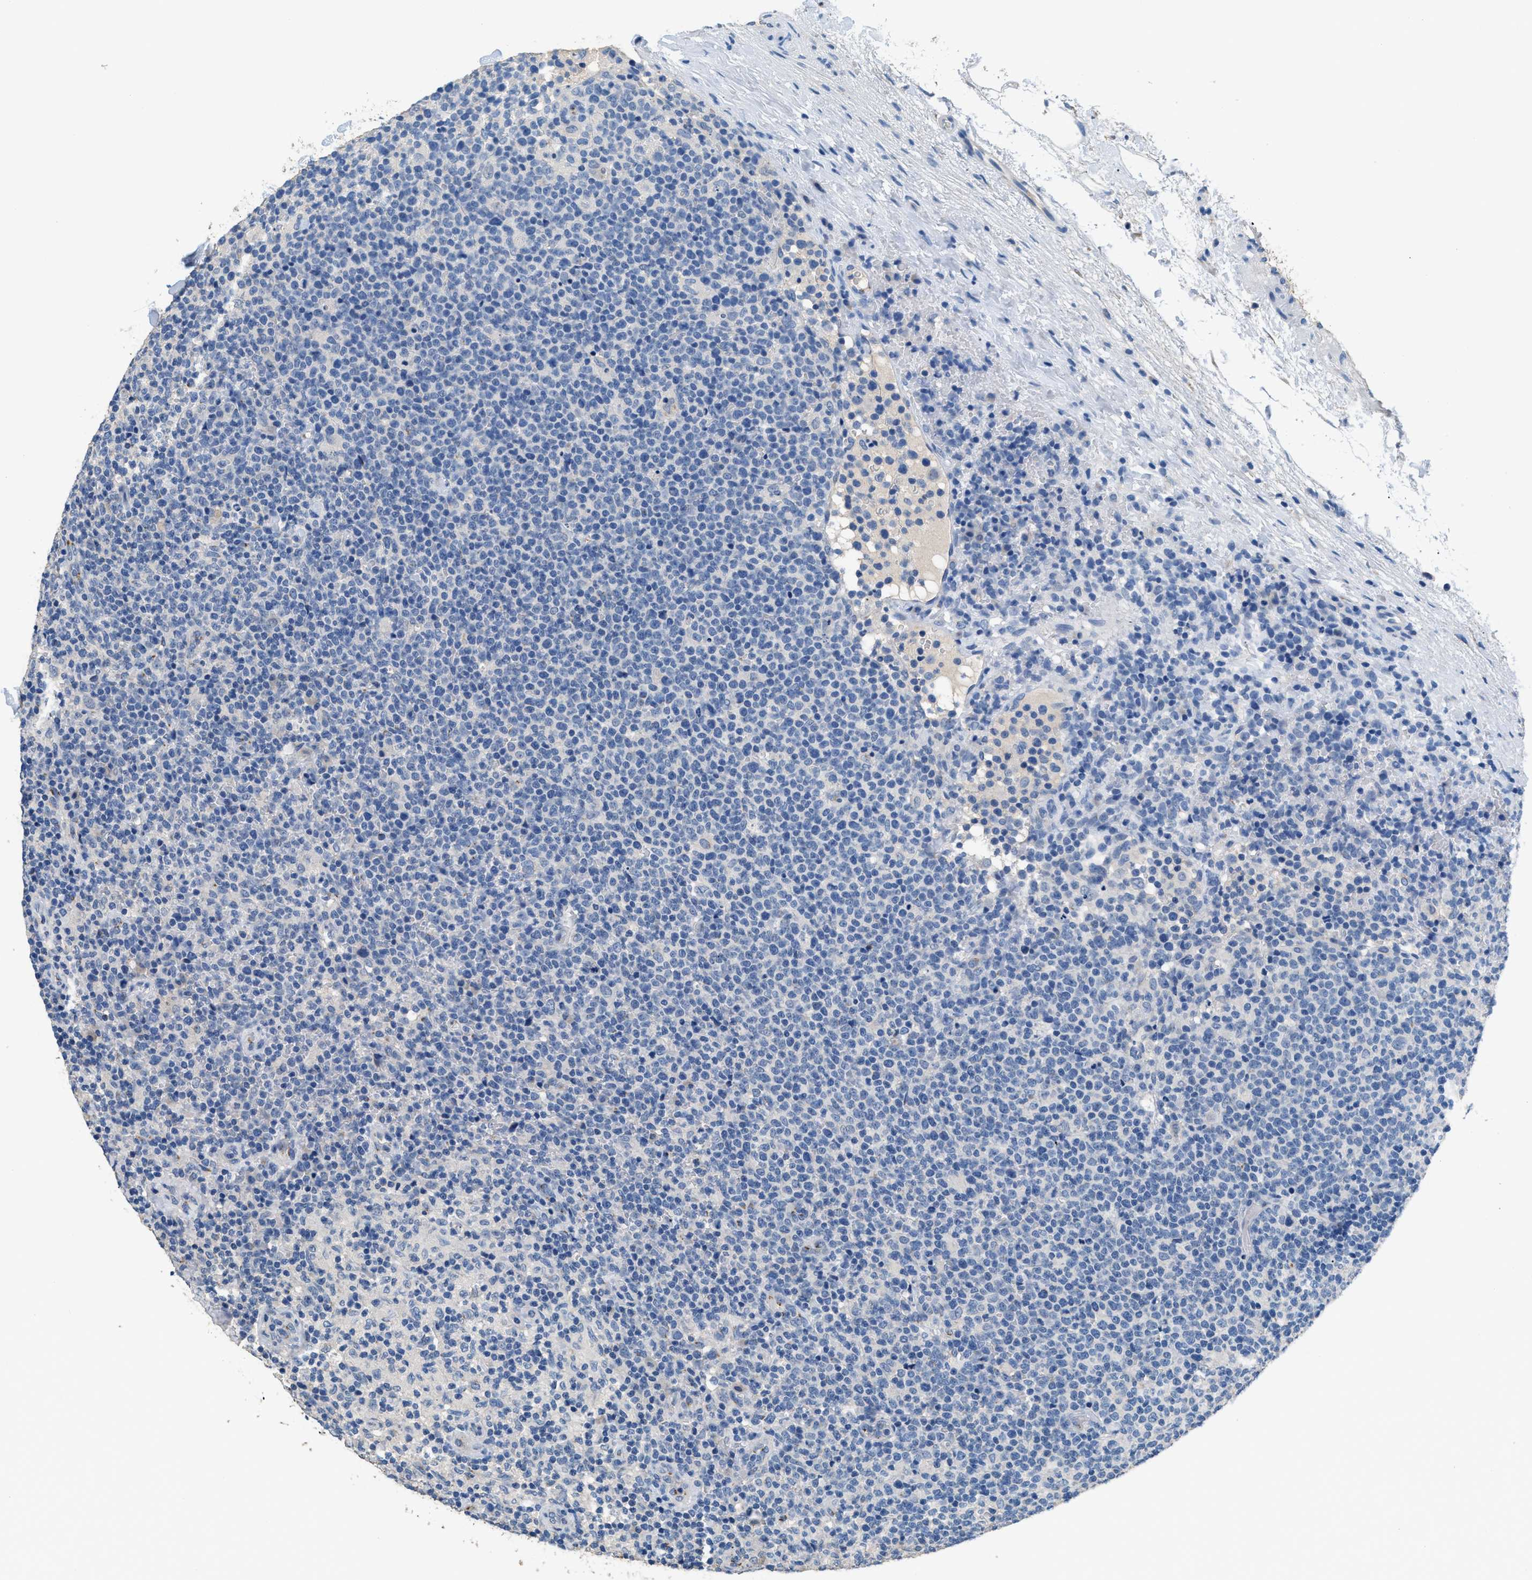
{"staining": {"intensity": "negative", "quantity": "none", "location": "none"}, "tissue": "lymphoma", "cell_type": "Tumor cells", "image_type": "cancer", "snomed": [{"axis": "morphology", "description": "Malignant lymphoma, non-Hodgkin's type, High grade"}, {"axis": "topography", "description": "Lymph node"}], "caption": "Image shows no significant protein expression in tumor cells of high-grade malignant lymphoma, non-Hodgkin's type.", "gene": "GOLM1", "patient": {"sex": "male", "age": 61}}